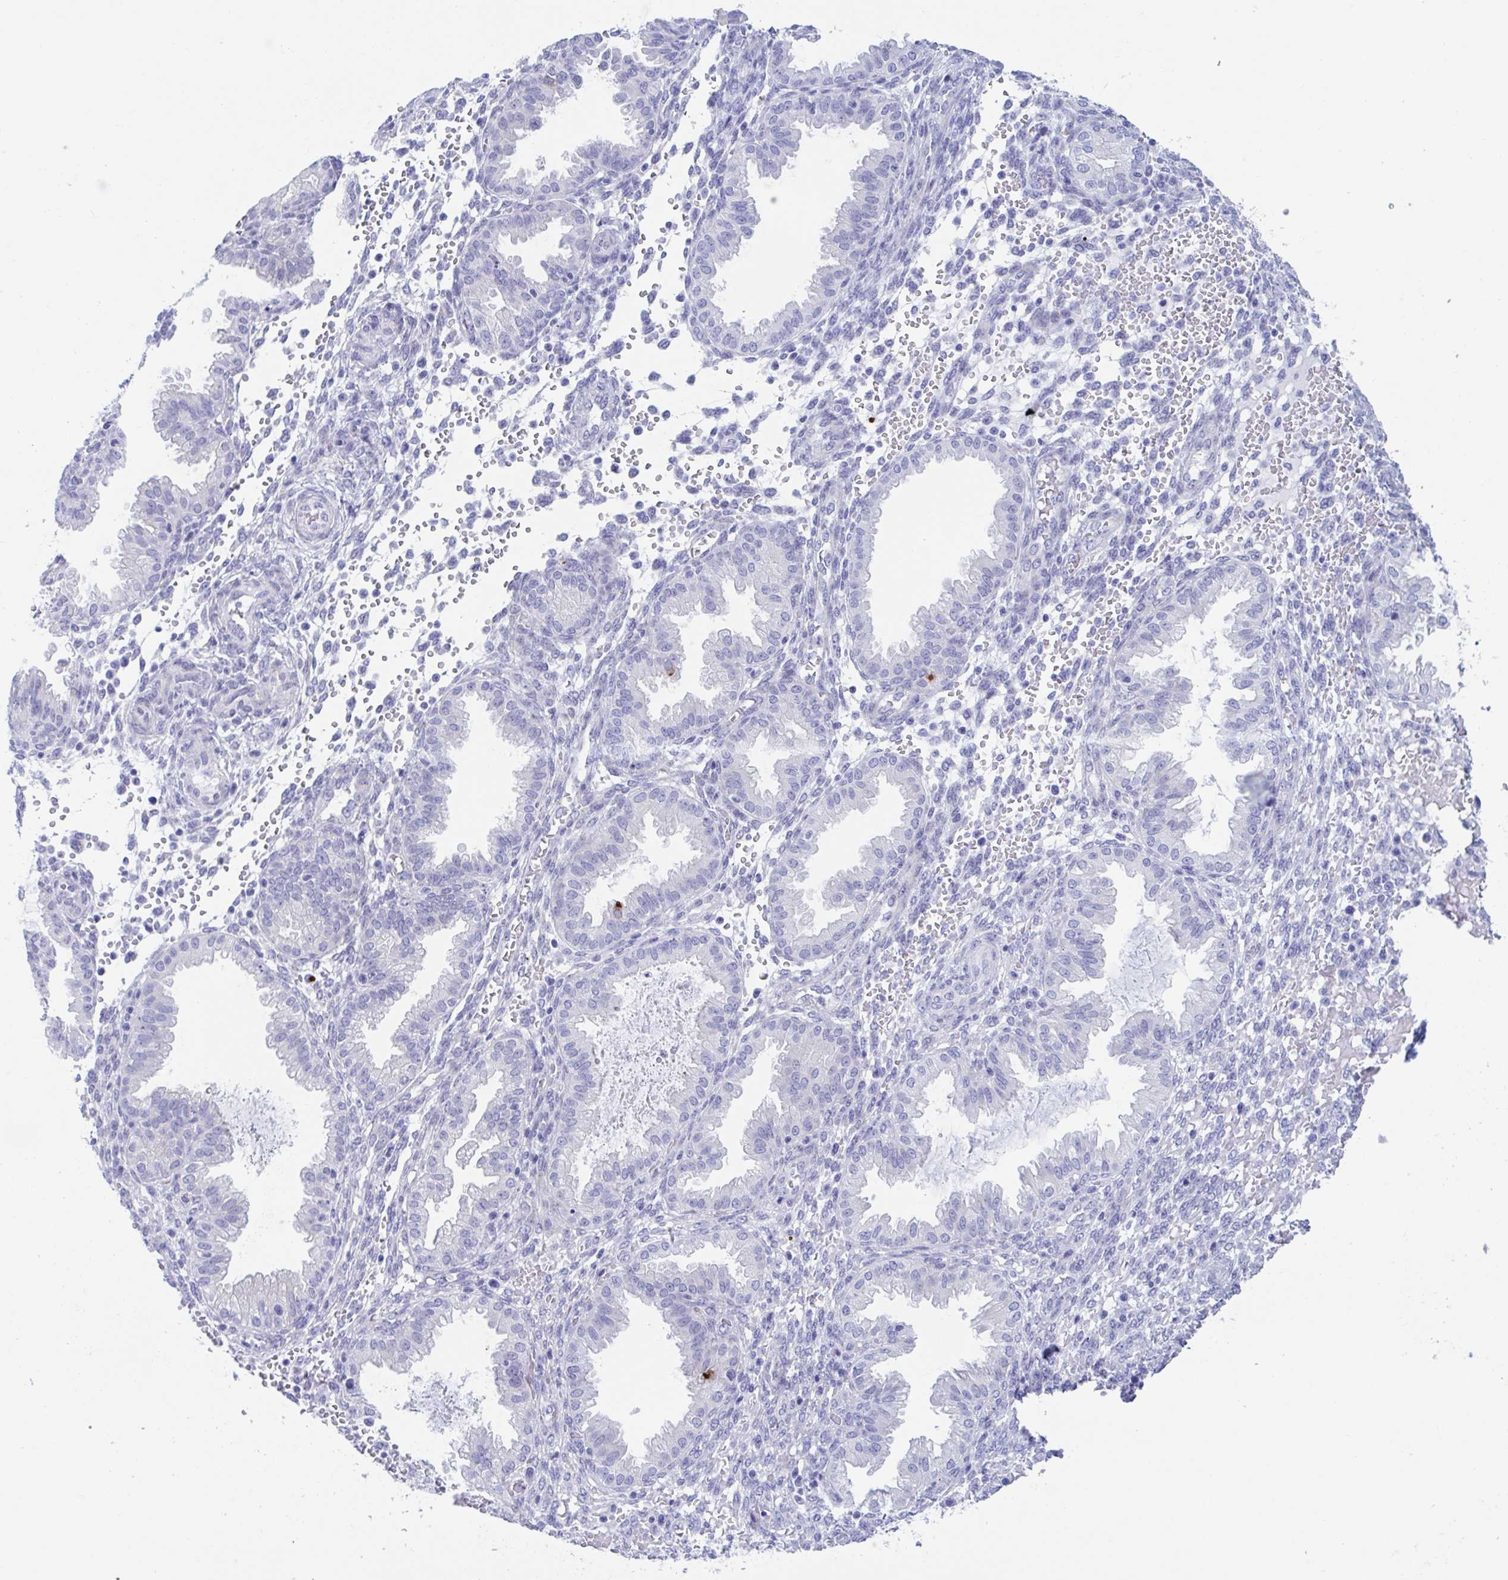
{"staining": {"intensity": "negative", "quantity": "none", "location": "none"}, "tissue": "endometrium", "cell_type": "Cells in endometrial stroma", "image_type": "normal", "snomed": [{"axis": "morphology", "description": "Normal tissue, NOS"}, {"axis": "topography", "description": "Endometrium"}], "caption": "Immunohistochemistry of unremarkable endometrium shows no positivity in cells in endometrial stroma.", "gene": "TTC30A", "patient": {"sex": "female", "age": 33}}